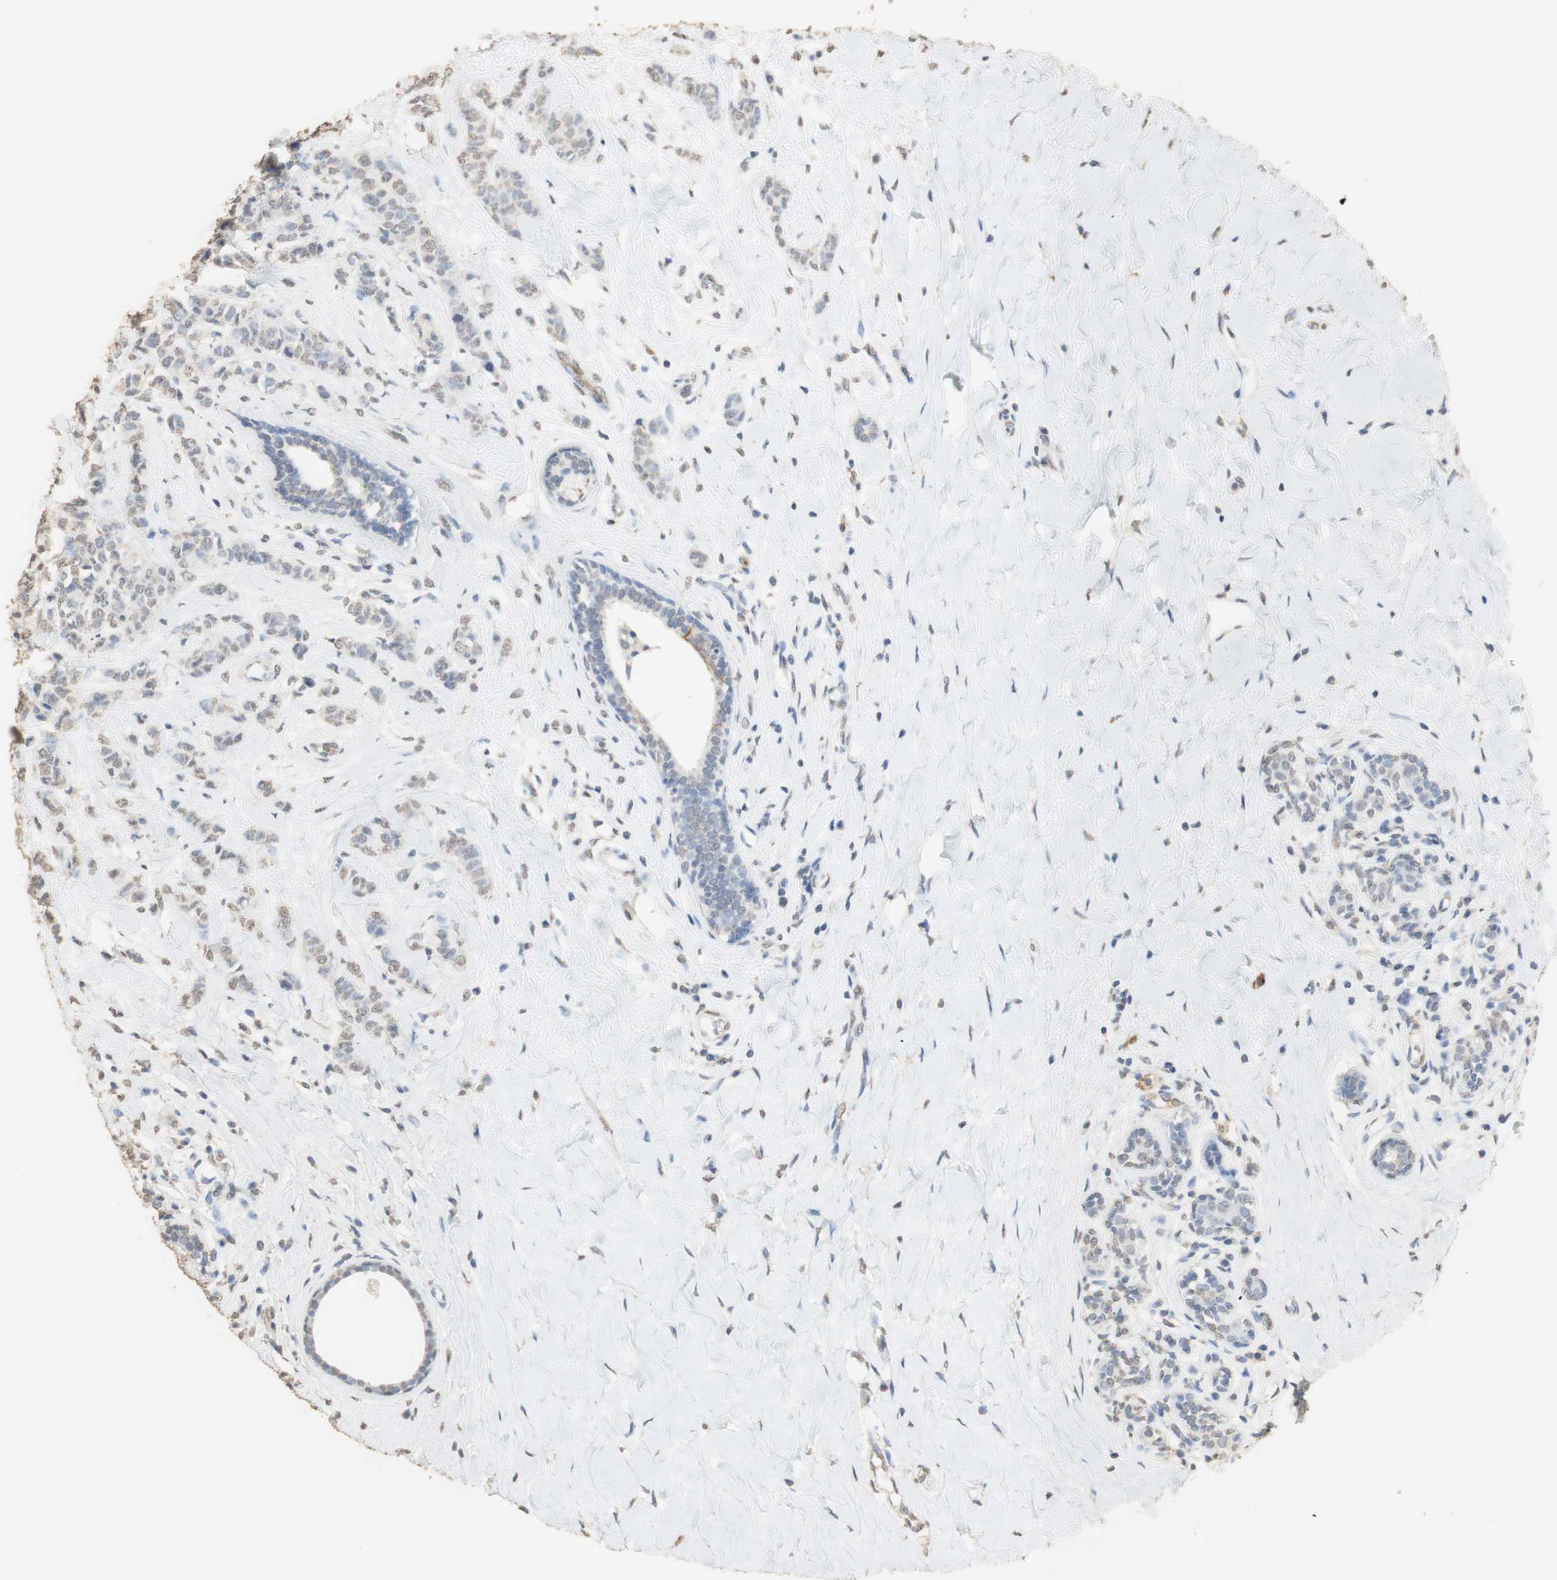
{"staining": {"intensity": "weak", "quantity": "<25%", "location": "nuclear"}, "tissue": "breast cancer", "cell_type": "Tumor cells", "image_type": "cancer", "snomed": [{"axis": "morphology", "description": "Normal tissue, NOS"}, {"axis": "morphology", "description": "Duct carcinoma"}, {"axis": "topography", "description": "Breast"}], "caption": "High magnification brightfield microscopy of breast infiltrating ductal carcinoma stained with DAB (brown) and counterstained with hematoxylin (blue): tumor cells show no significant expression.", "gene": "L1CAM", "patient": {"sex": "female", "age": 40}}